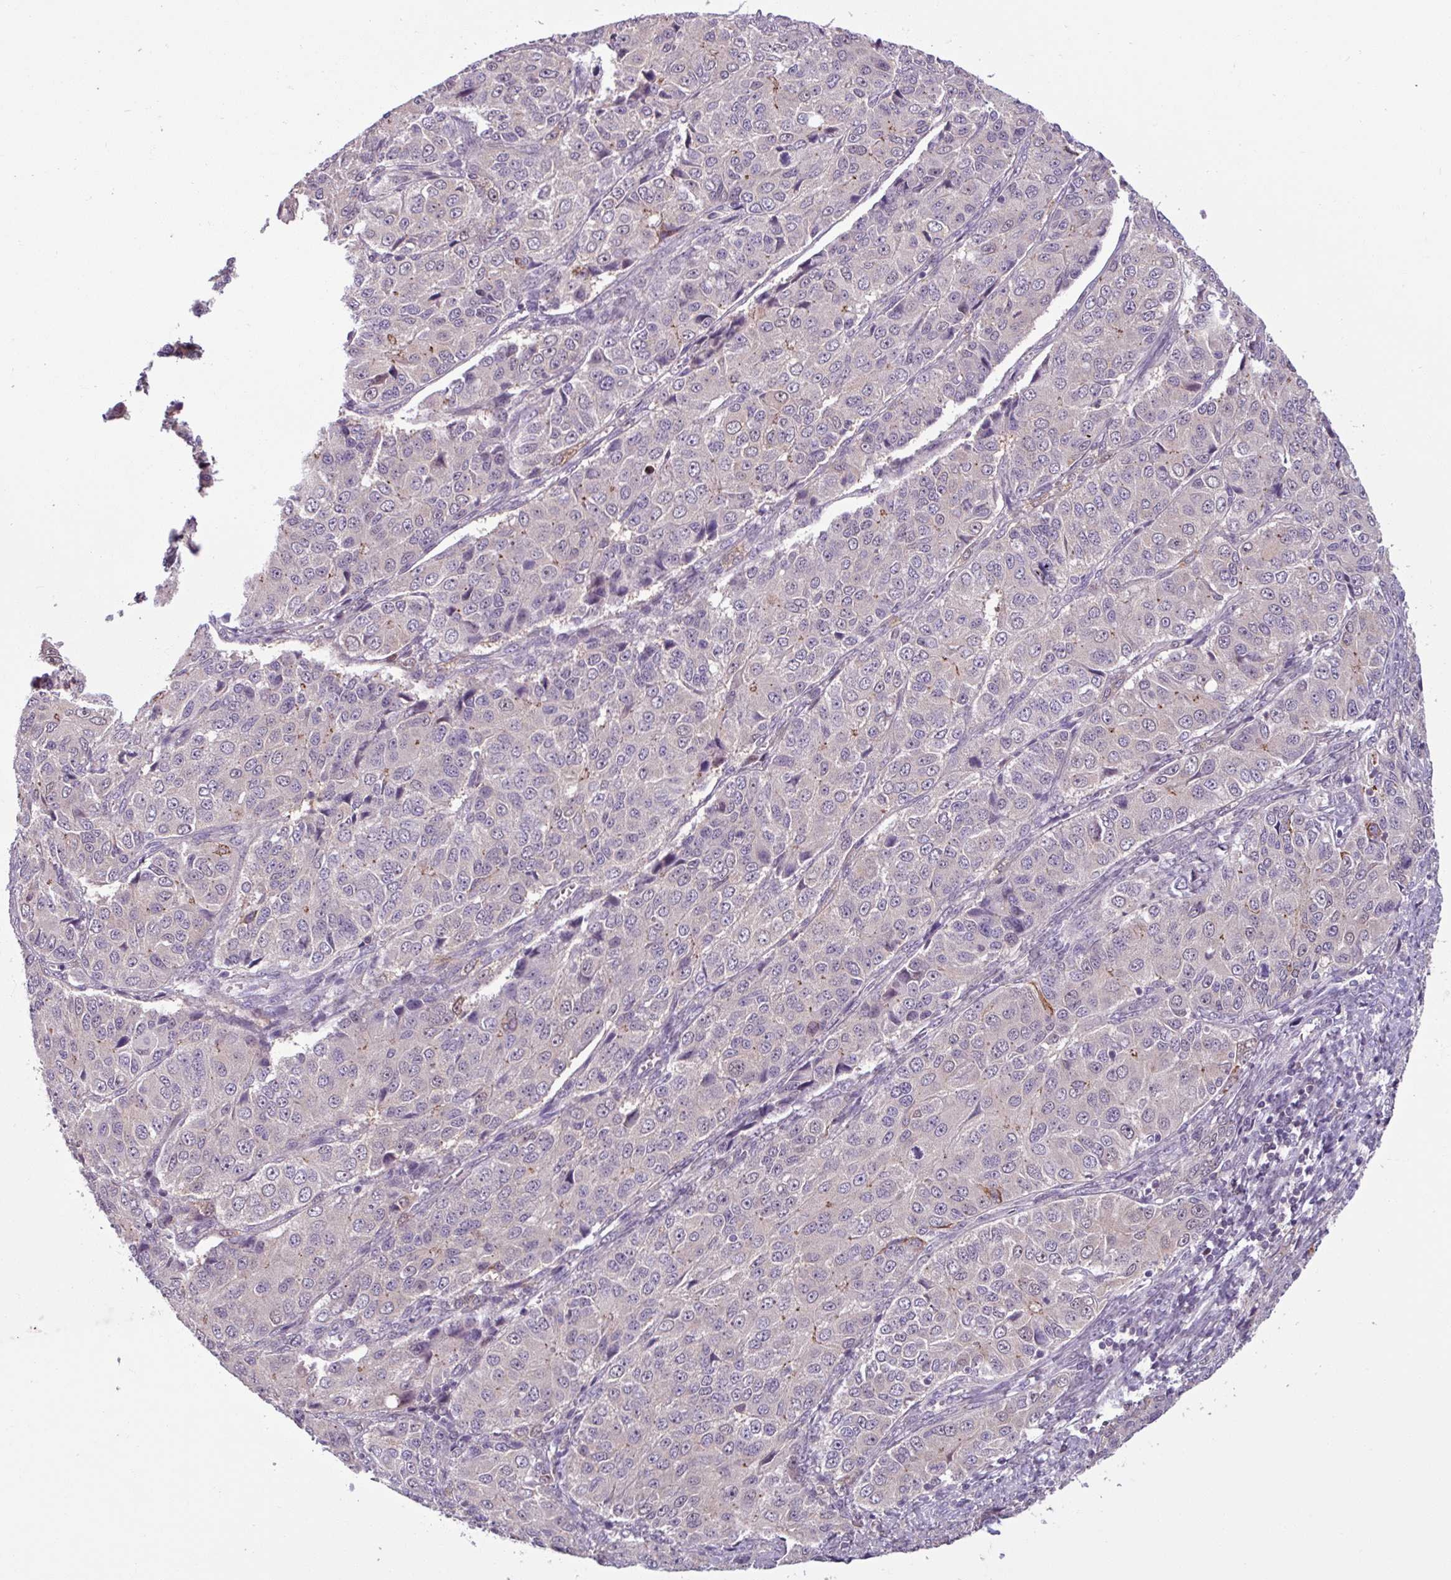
{"staining": {"intensity": "negative", "quantity": "none", "location": "none"}, "tissue": "ovarian cancer", "cell_type": "Tumor cells", "image_type": "cancer", "snomed": [{"axis": "morphology", "description": "Carcinoma, endometroid"}, {"axis": "topography", "description": "Ovary"}], "caption": "Ovarian endometroid carcinoma was stained to show a protein in brown. There is no significant expression in tumor cells. (DAB (3,3'-diaminobenzidine) immunohistochemistry (IHC), high magnification).", "gene": "PNMA6A", "patient": {"sex": "female", "age": 51}}